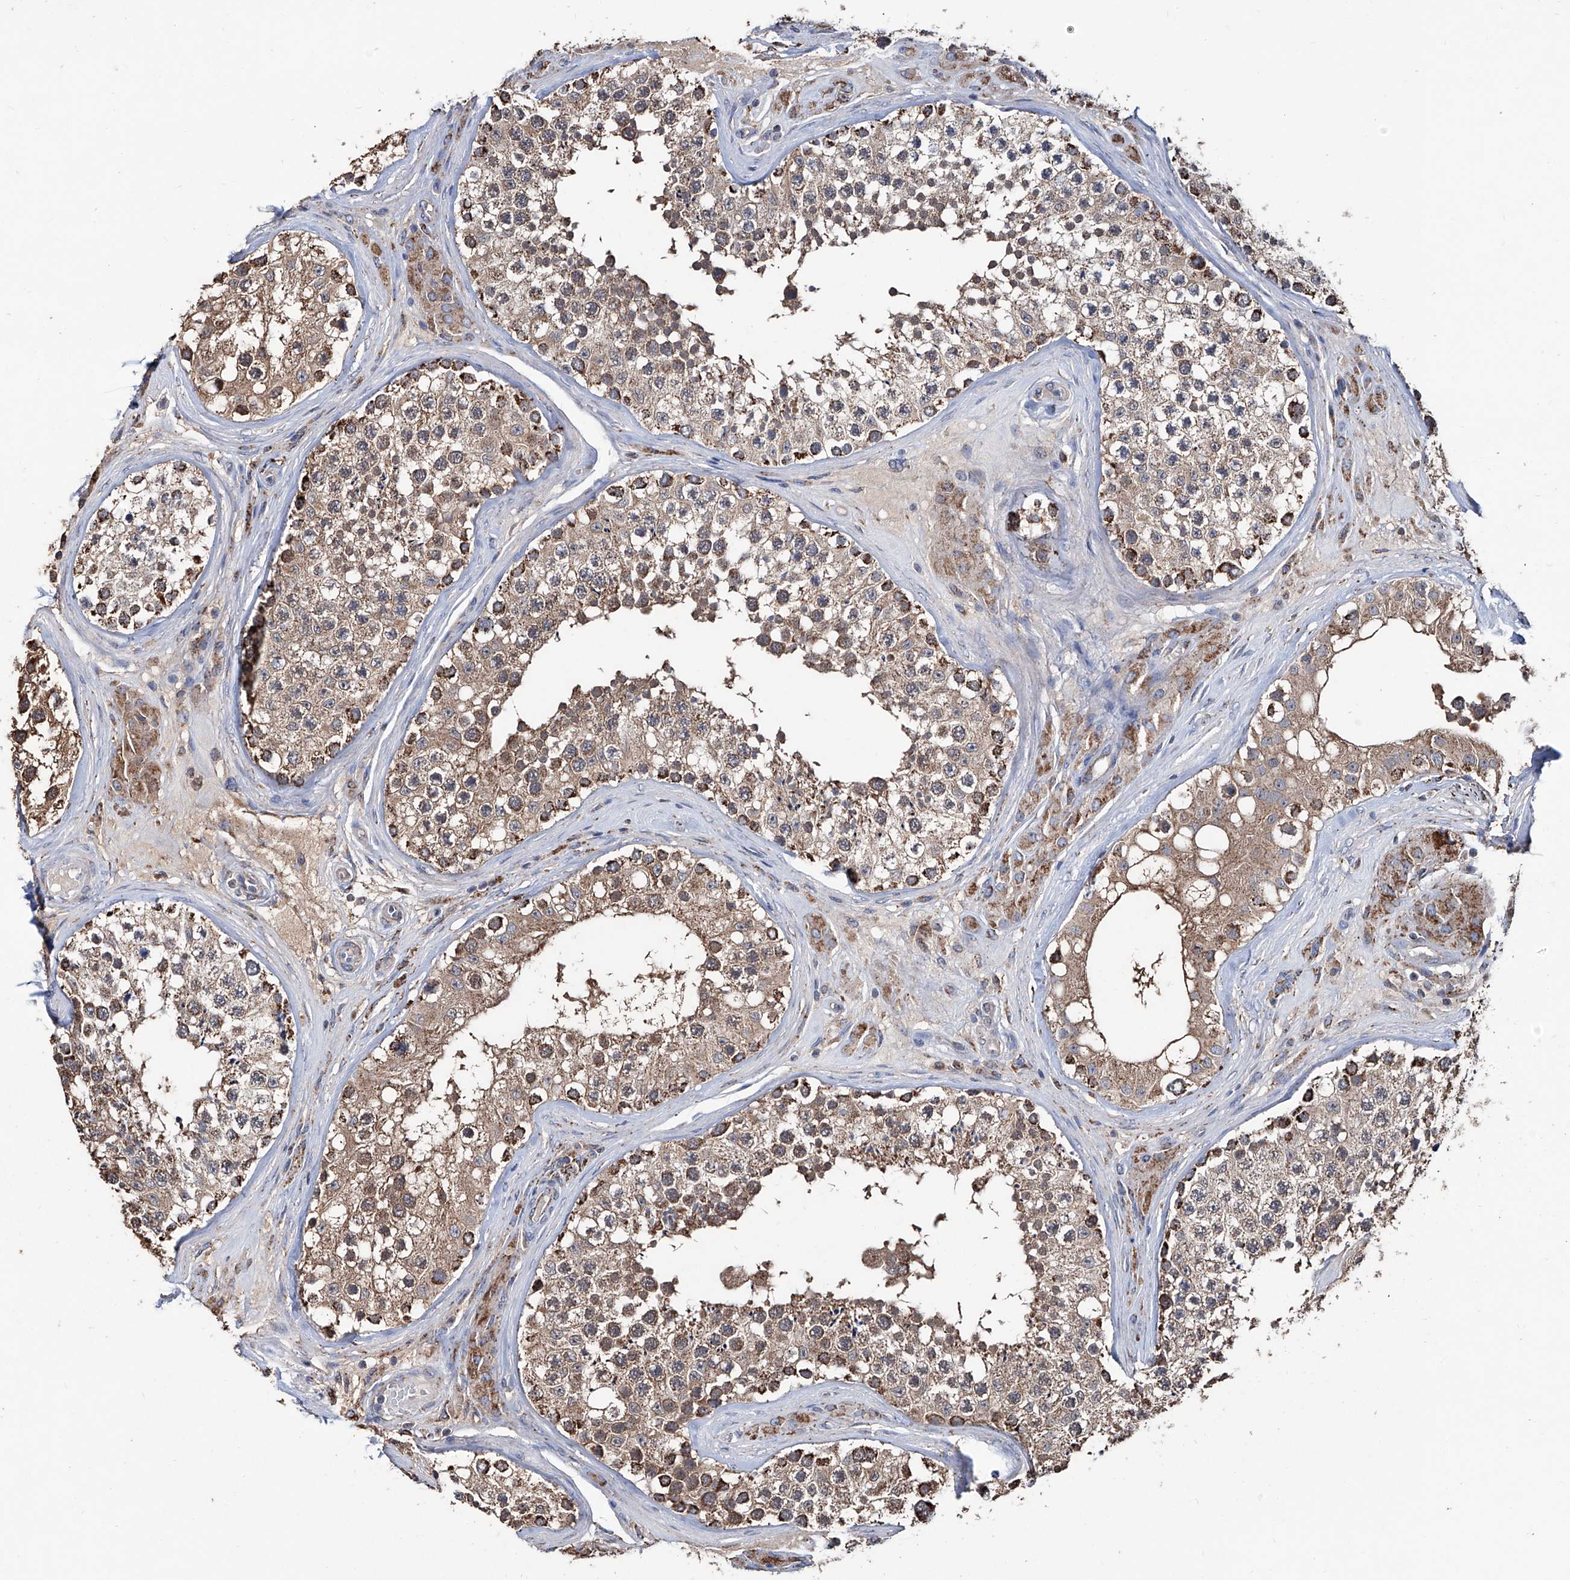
{"staining": {"intensity": "moderate", "quantity": ">75%", "location": "cytoplasmic/membranous"}, "tissue": "testis", "cell_type": "Cells in seminiferous ducts", "image_type": "normal", "snomed": [{"axis": "morphology", "description": "Normal tissue, NOS"}, {"axis": "topography", "description": "Testis"}], "caption": "This image displays immunohistochemistry staining of unremarkable testis, with medium moderate cytoplasmic/membranous positivity in approximately >75% of cells in seminiferous ducts.", "gene": "NHS", "patient": {"sex": "male", "age": 46}}